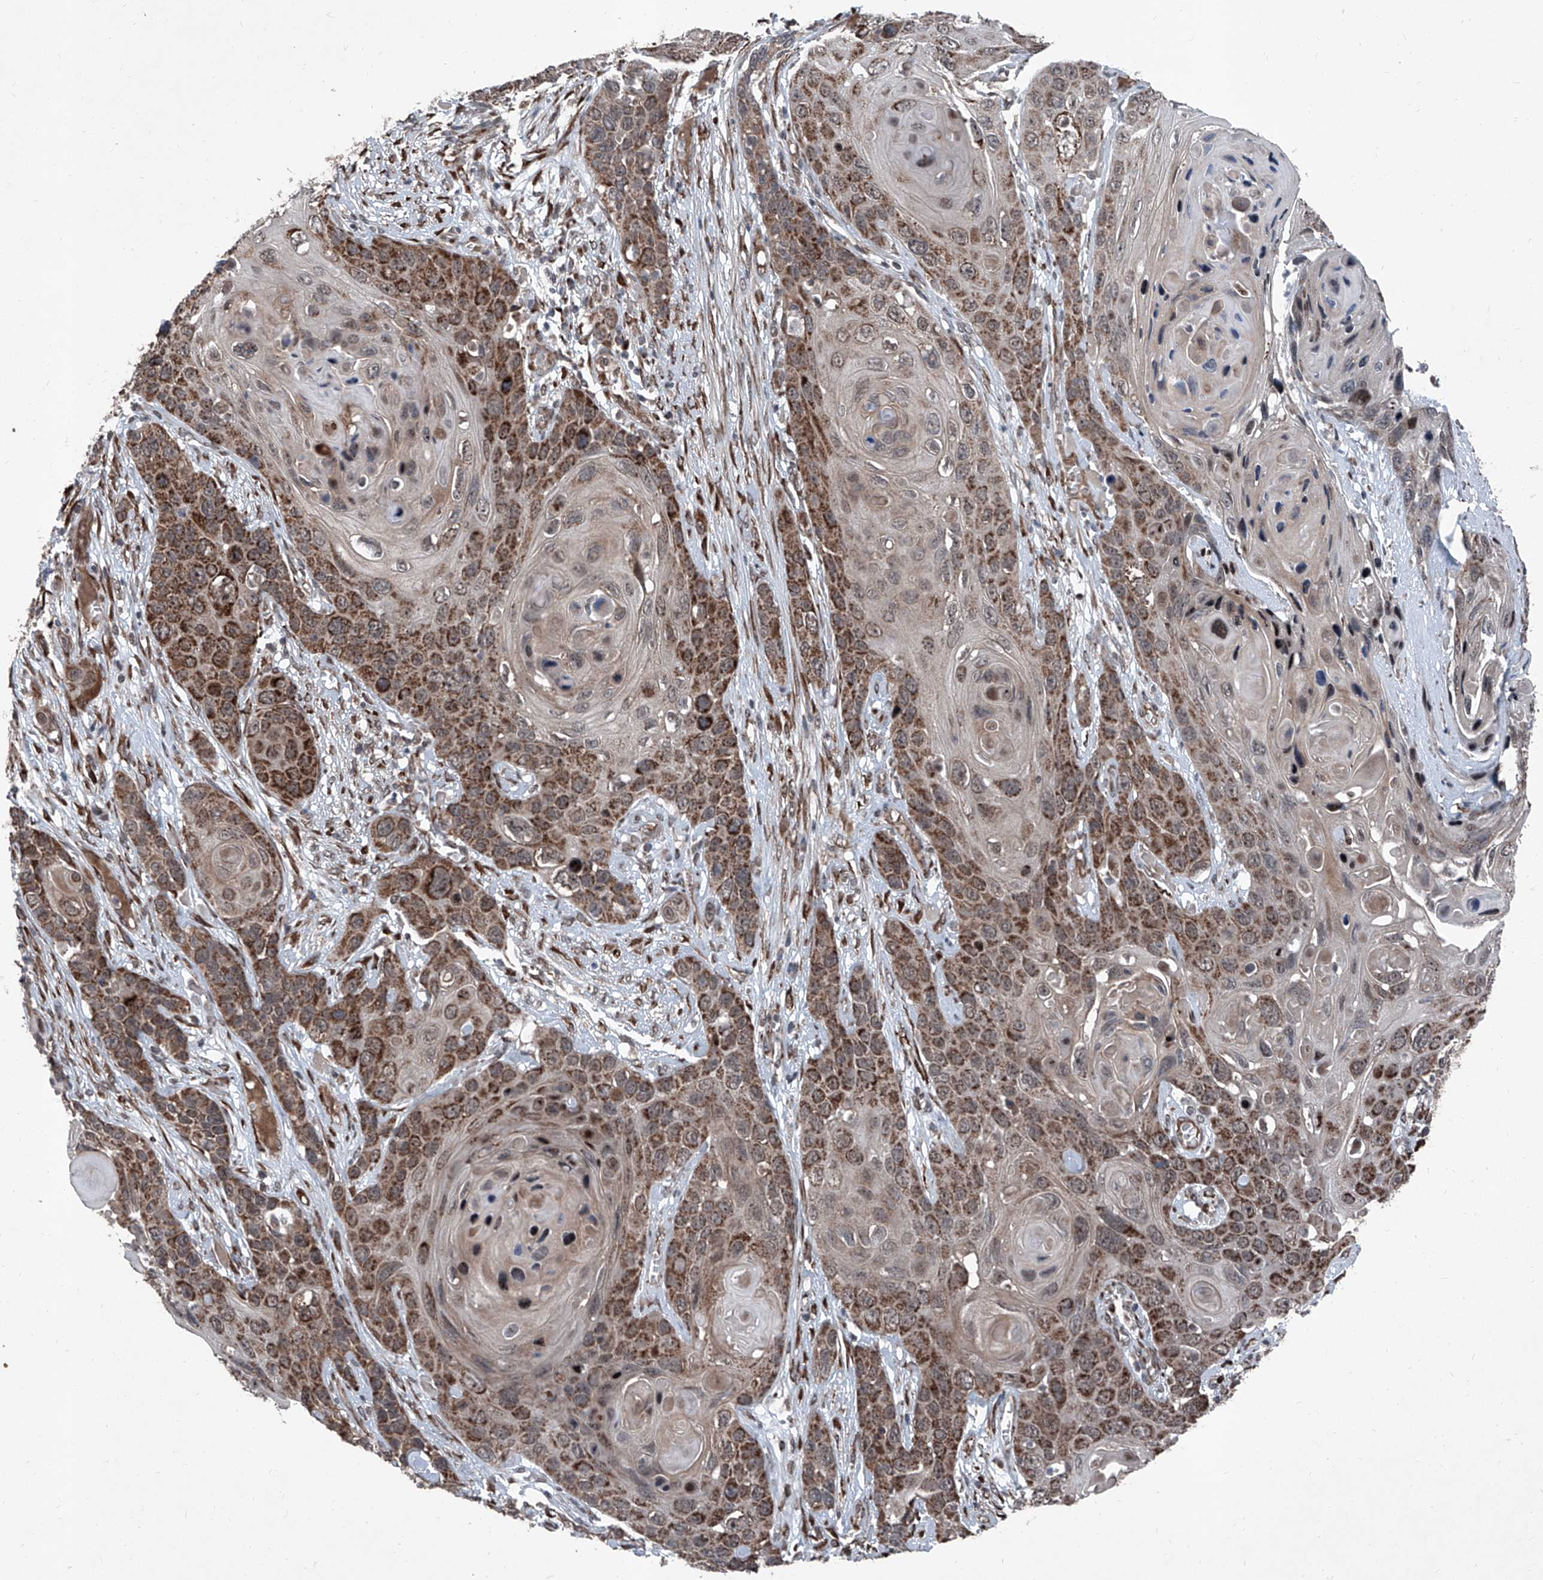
{"staining": {"intensity": "strong", "quantity": ">75%", "location": "cytoplasmic/membranous"}, "tissue": "skin cancer", "cell_type": "Tumor cells", "image_type": "cancer", "snomed": [{"axis": "morphology", "description": "Squamous cell carcinoma, NOS"}, {"axis": "topography", "description": "Skin"}], "caption": "Immunohistochemistry (IHC) (DAB) staining of skin cancer (squamous cell carcinoma) shows strong cytoplasmic/membranous protein staining in approximately >75% of tumor cells. (DAB (3,3'-diaminobenzidine) = brown stain, brightfield microscopy at high magnification).", "gene": "COA7", "patient": {"sex": "male", "age": 55}}